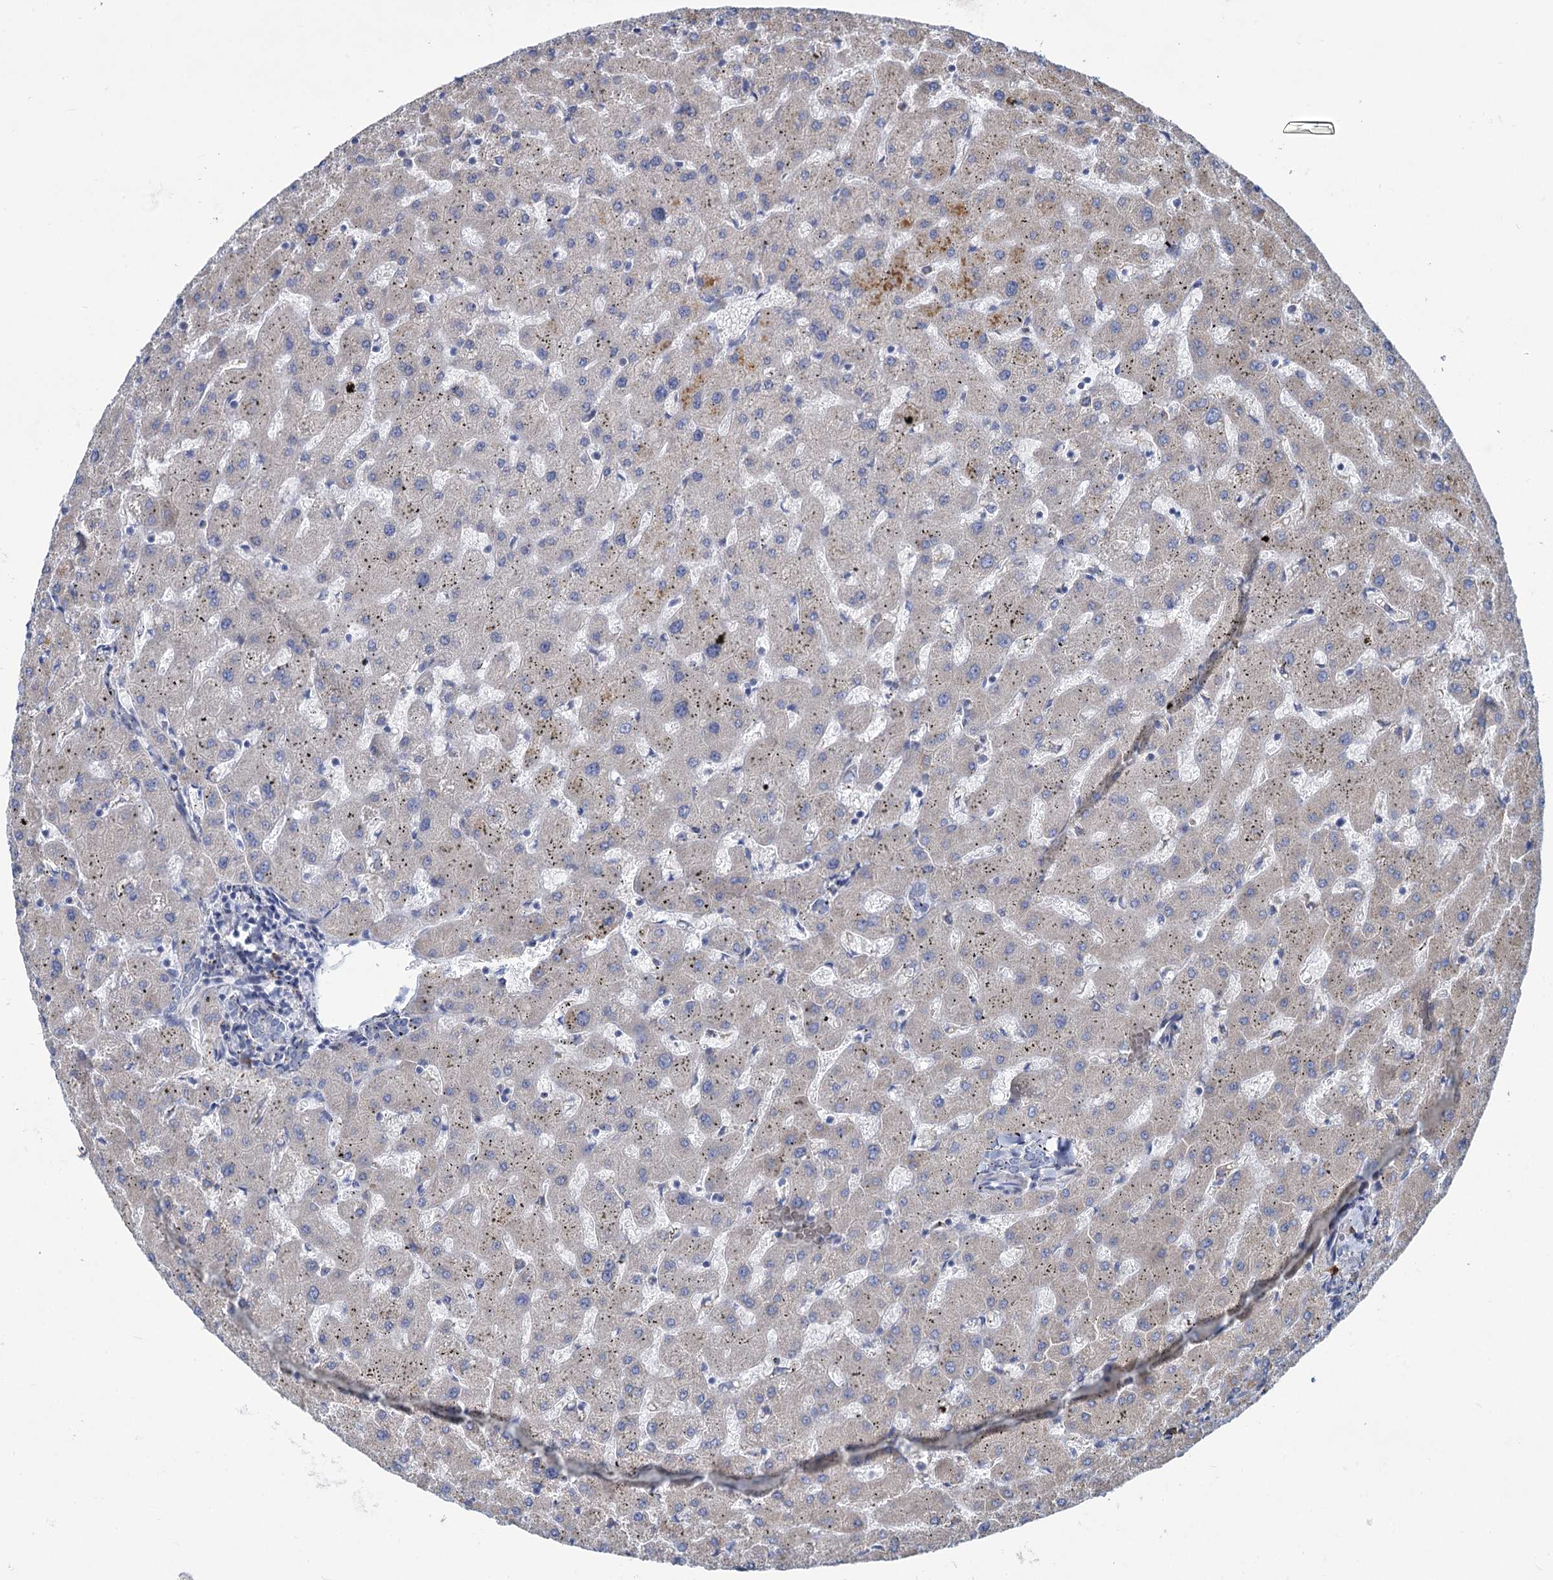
{"staining": {"intensity": "negative", "quantity": "none", "location": "none"}, "tissue": "liver", "cell_type": "Cholangiocytes", "image_type": "normal", "snomed": [{"axis": "morphology", "description": "Normal tissue, NOS"}, {"axis": "topography", "description": "Liver"}], "caption": "Protein analysis of normal liver exhibits no significant positivity in cholangiocytes. The staining was performed using DAB (3,3'-diaminobenzidine) to visualize the protein expression in brown, while the nuclei were stained in blue with hematoxylin (Magnification: 20x).", "gene": "PRSS35", "patient": {"sex": "female", "age": 63}}